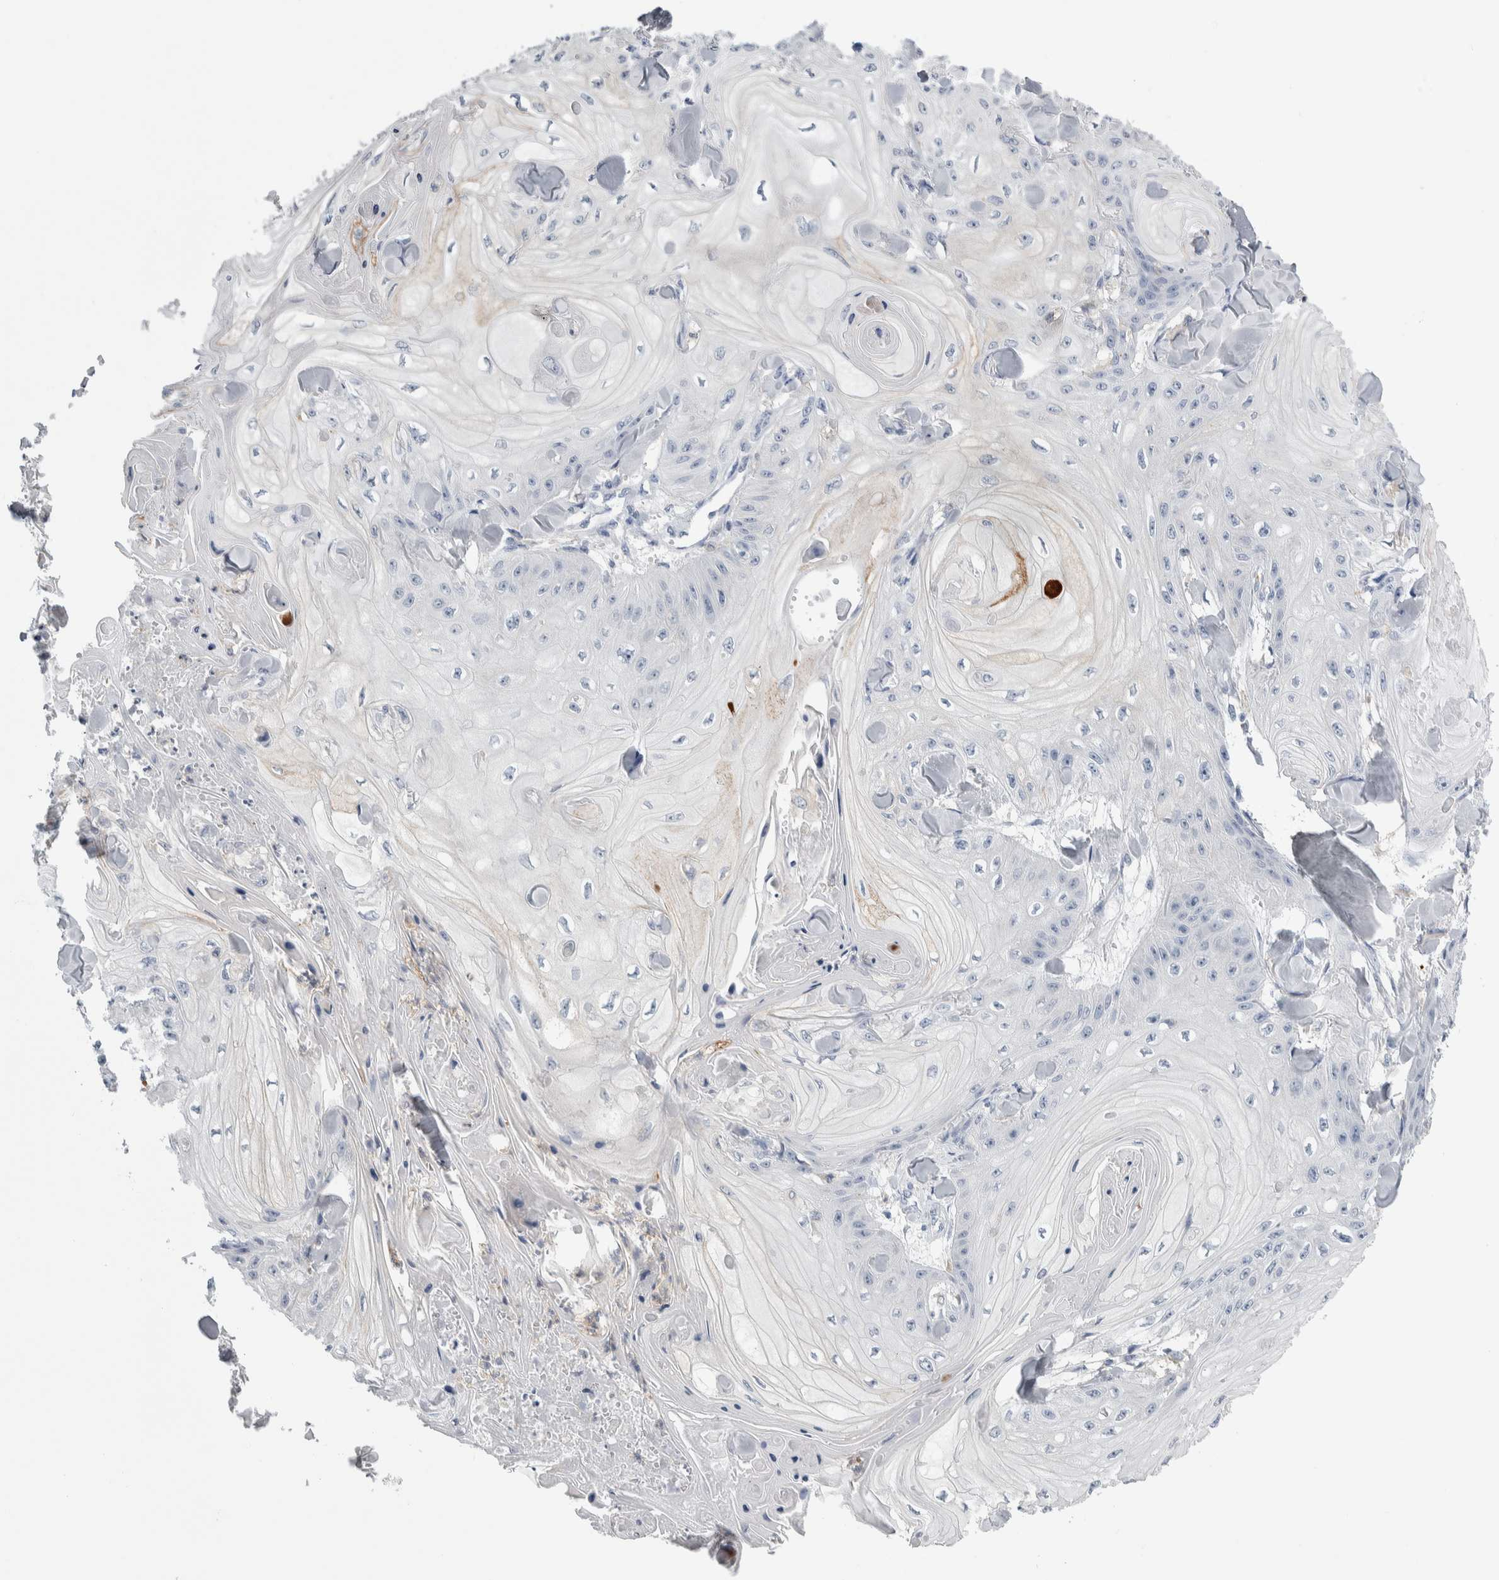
{"staining": {"intensity": "negative", "quantity": "none", "location": "none"}, "tissue": "skin cancer", "cell_type": "Tumor cells", "image_type": "cancer", "snomed": [{"axis": "morphology", "description": "Squamous cell carcinoma, NOS"}, {"axis": "topography", "description": "Skin"}], "caption": "Immunohistochemistry histopathology image of neoplastic tissue: squamous cell carcinoma (skin) stained with DAB (3,3'-diaminobenzidine) exhibits no significant protein expression in tumor cells.", "gene": "SKAP2", "patient": {"sex": "male", "age": 74}}